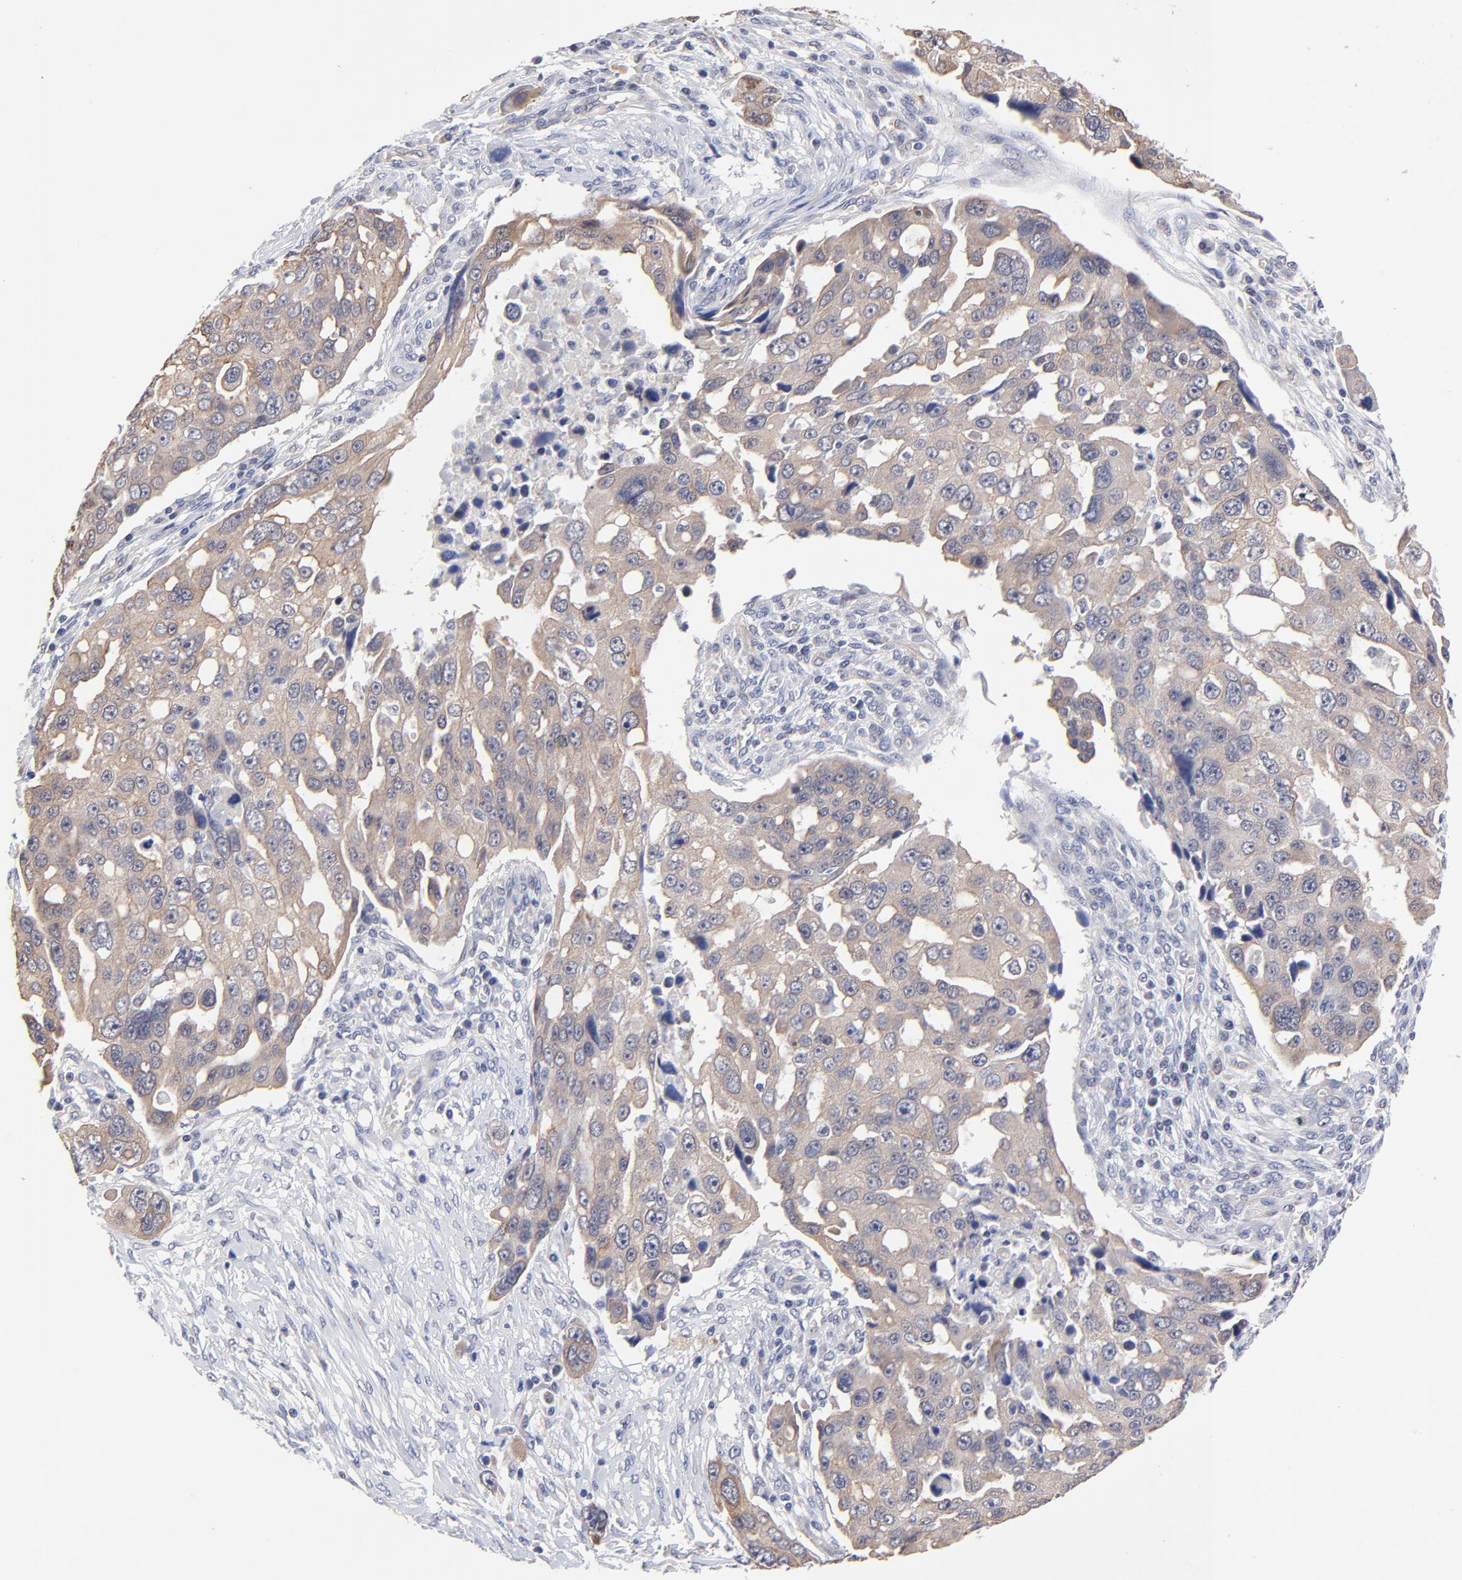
{"staining": {"intensity": "weak", "quantity": ">75%", "location": "cytoplasmic/membranous"}, "tissue": "ovarian cancer", "cell_type": "Tumor cells", "image_type": "cancer", "snomed": [{"axis": "morphology", "description": "Carcinoma, endometroid"}, {"axis": "topography", "description": "Ovary"}], "caption": "IHC image of ovarian cancer stained for a protein (brown), which displays low levels of weak cytoplasmic/membranous expression in about >75% of tumor cells.", "gene": "FBXO8", "patient": {"sex": "female", "age": 75}}